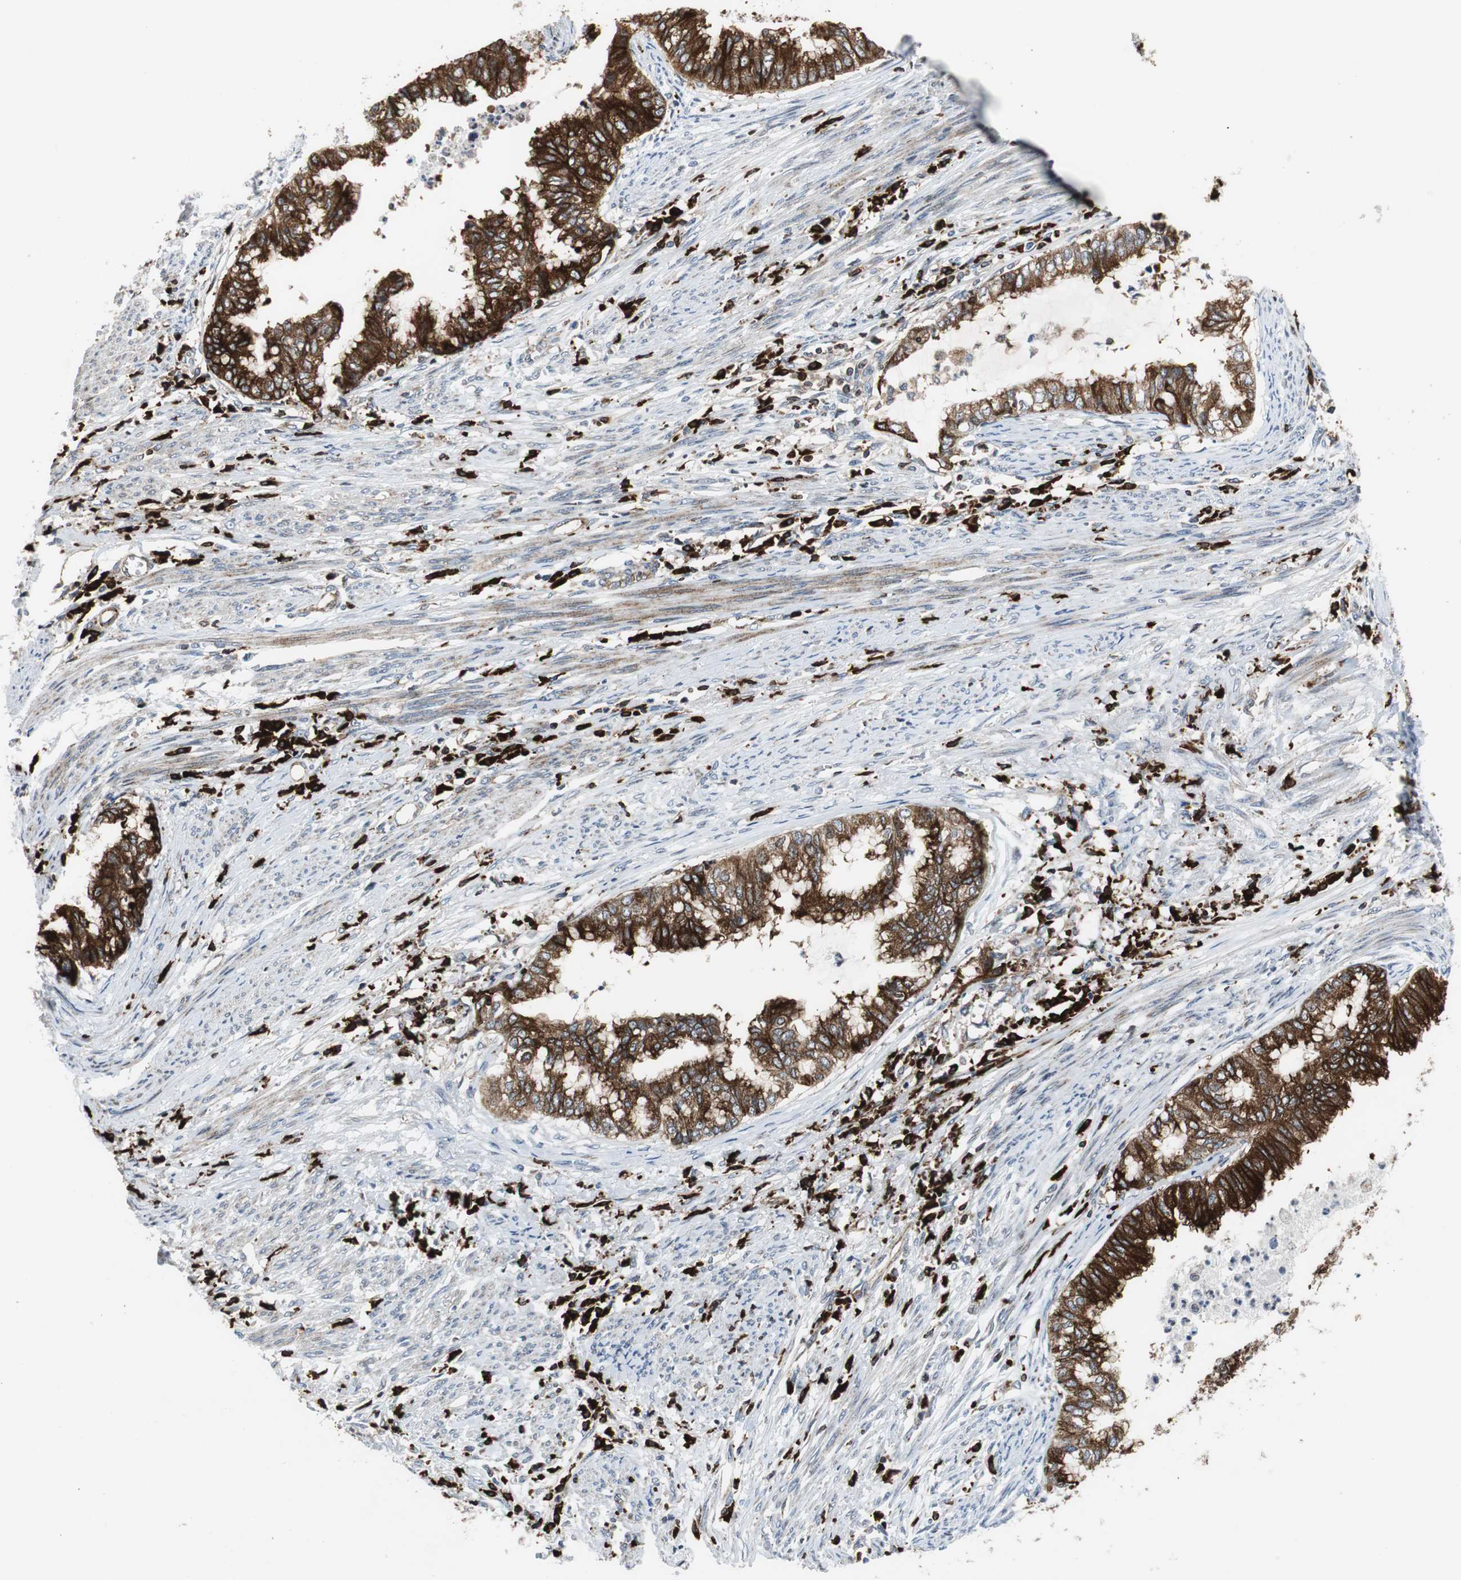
{"staining": {"intensity": "strong", "quantity": ">75%", "location": "cytoplasmic/membranous"}, "tissue": "endometrial cancer", "cell_type": "Tumor cells", "image_type": "cancer", "snomed": [{"axis": "morphology", "description": "Adenocarcinoma, NOS"}, {"axis": "topography", "description": "Endometrium"}], "caption": "Protein positivity by IHC shows strong cytoplasmic/membranous staining in about >75% of tumor cells in endometrial adenocarcinoma.", "gene": "TUBA4A", "patient": {"sex": "female", "age": 79}}